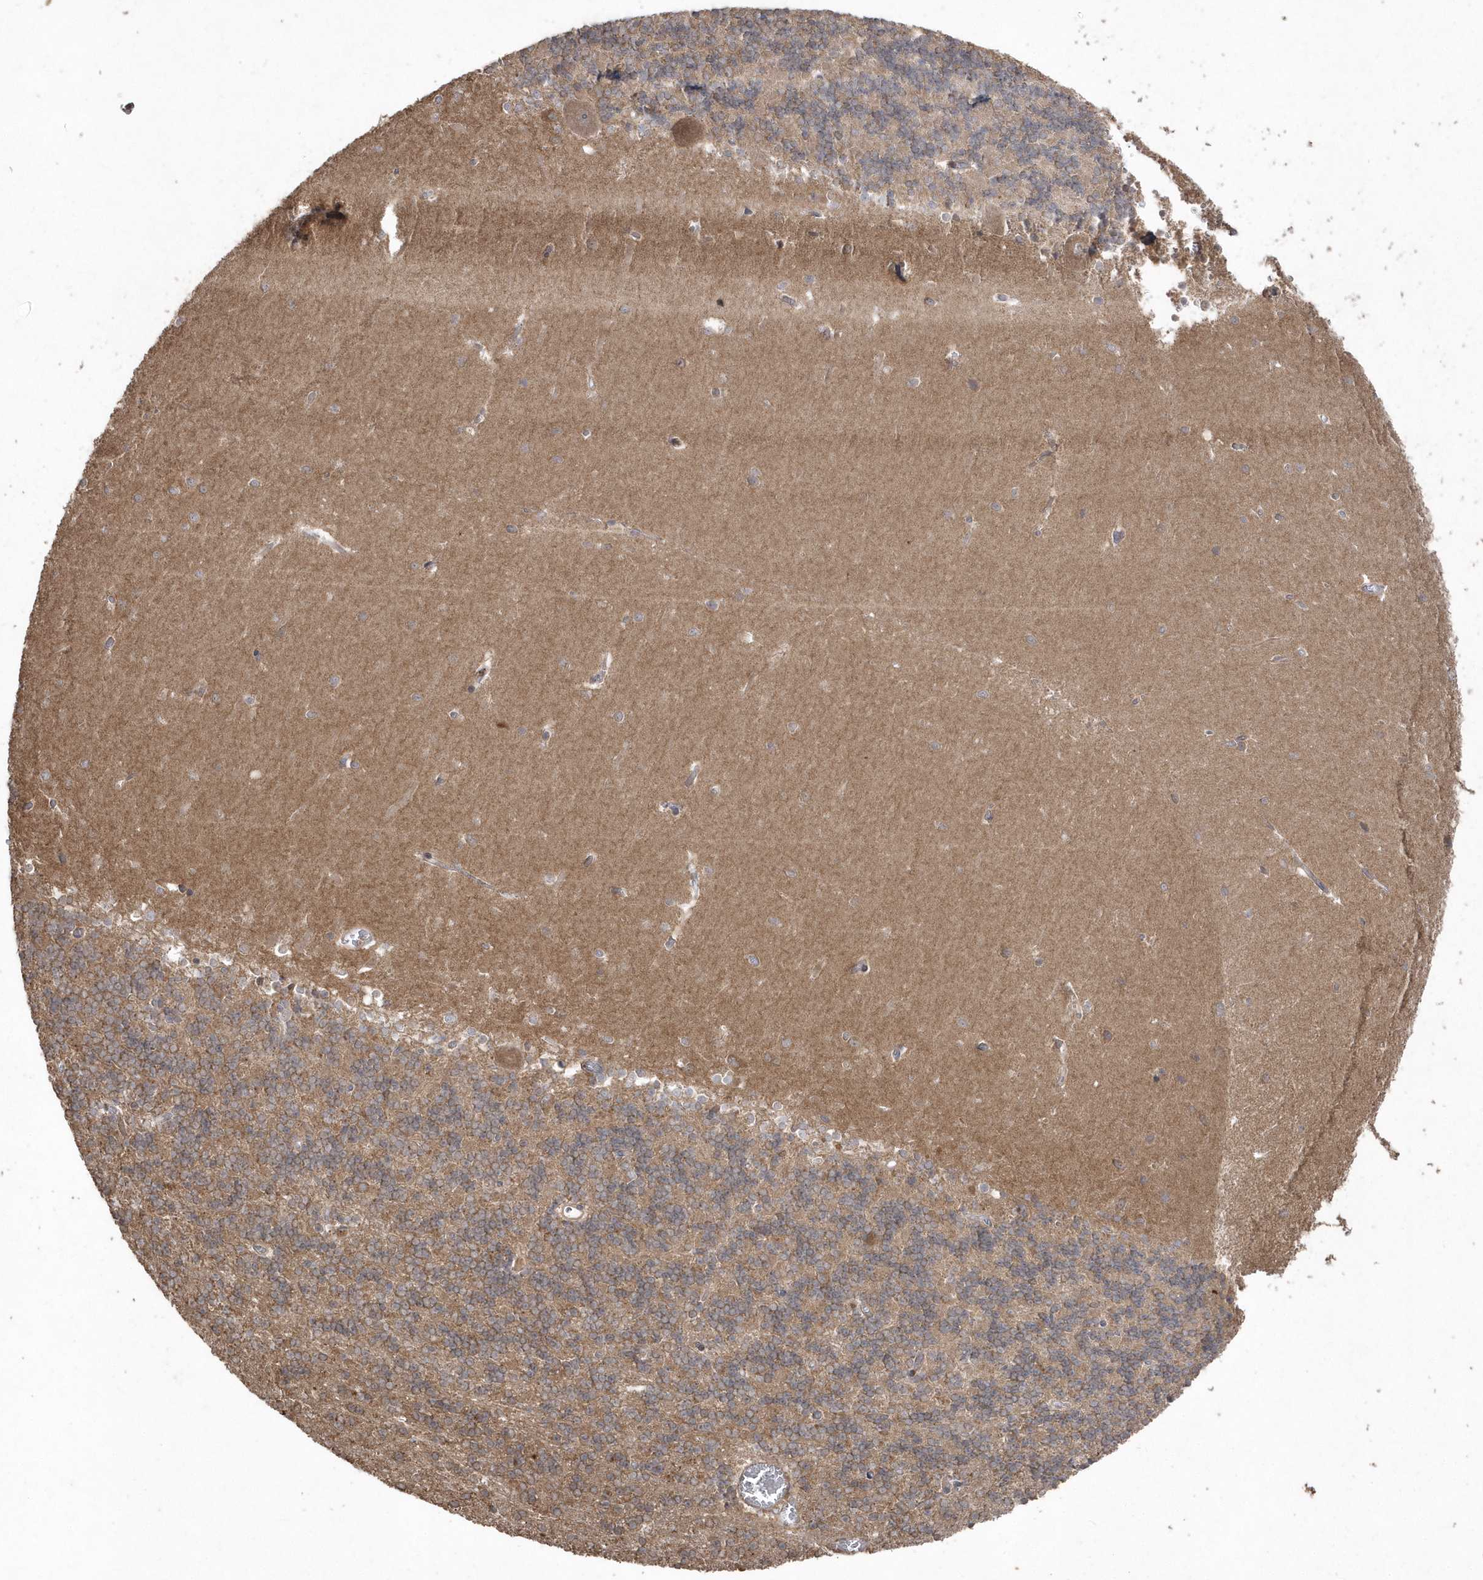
{"staining": {"intensity": "moderate", "quantity": "25%-75%", "location": "cytoplasmic/membranous,nuclear"}, "tissue": "cerebellum", "cell_type": "Cells in granular layer", "image_type": "normal", "snomed": [{"axis": "morphology", "description": "Normal tissue, NOS"}, {"axis": "topography", "description": "Cerebellum"}], "caption": "Protein analysis of normal cerebellum displays moderate cytoplasmic/membranous,nuclear positivity in about 25%-75% of cells in granular layer.", "gene": "GEMIN6", "patient": {"sex": "male", "age": 37}}